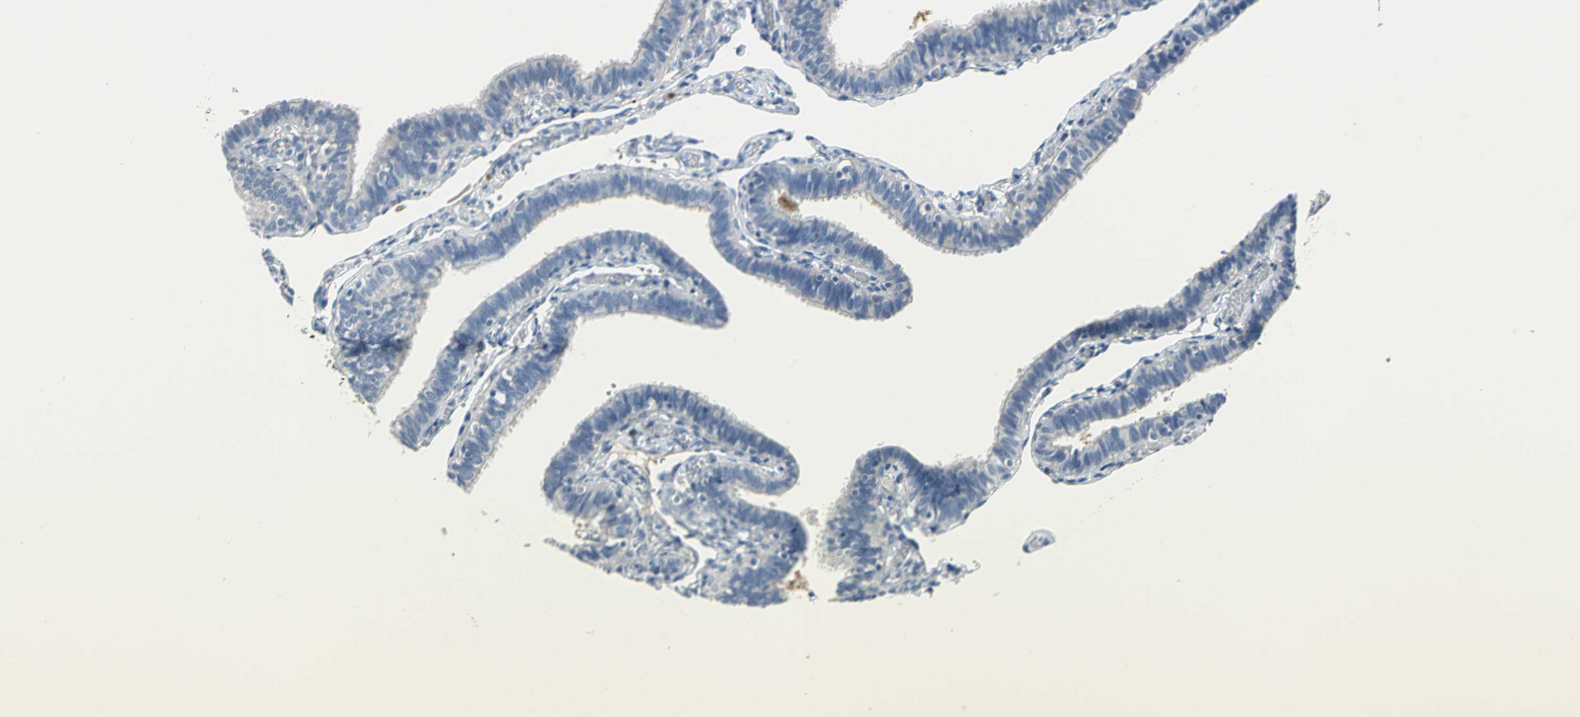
{"staining": {"intensity": "negative", "quantity": "none", "location": "none"}, "tissue": "fallopian tube", "cell_type": "Glandular cells", "image_type": "normal", "snomed": [{"axis": "morphology", "description": "Normal tissue, NOS"}, {"axis": "topography", "description": "Fallopian tube"}], "caption": "Fallopian tube was stained to show a protein in brown. There is no significant expression in glandular cells. Brightfield microscopy of IHC stained with DAB (brown) and hematoxylin (blue), captured at high magnification.", "gene": "PTGDS", "patient": {"sex": "female", "age": 46}}